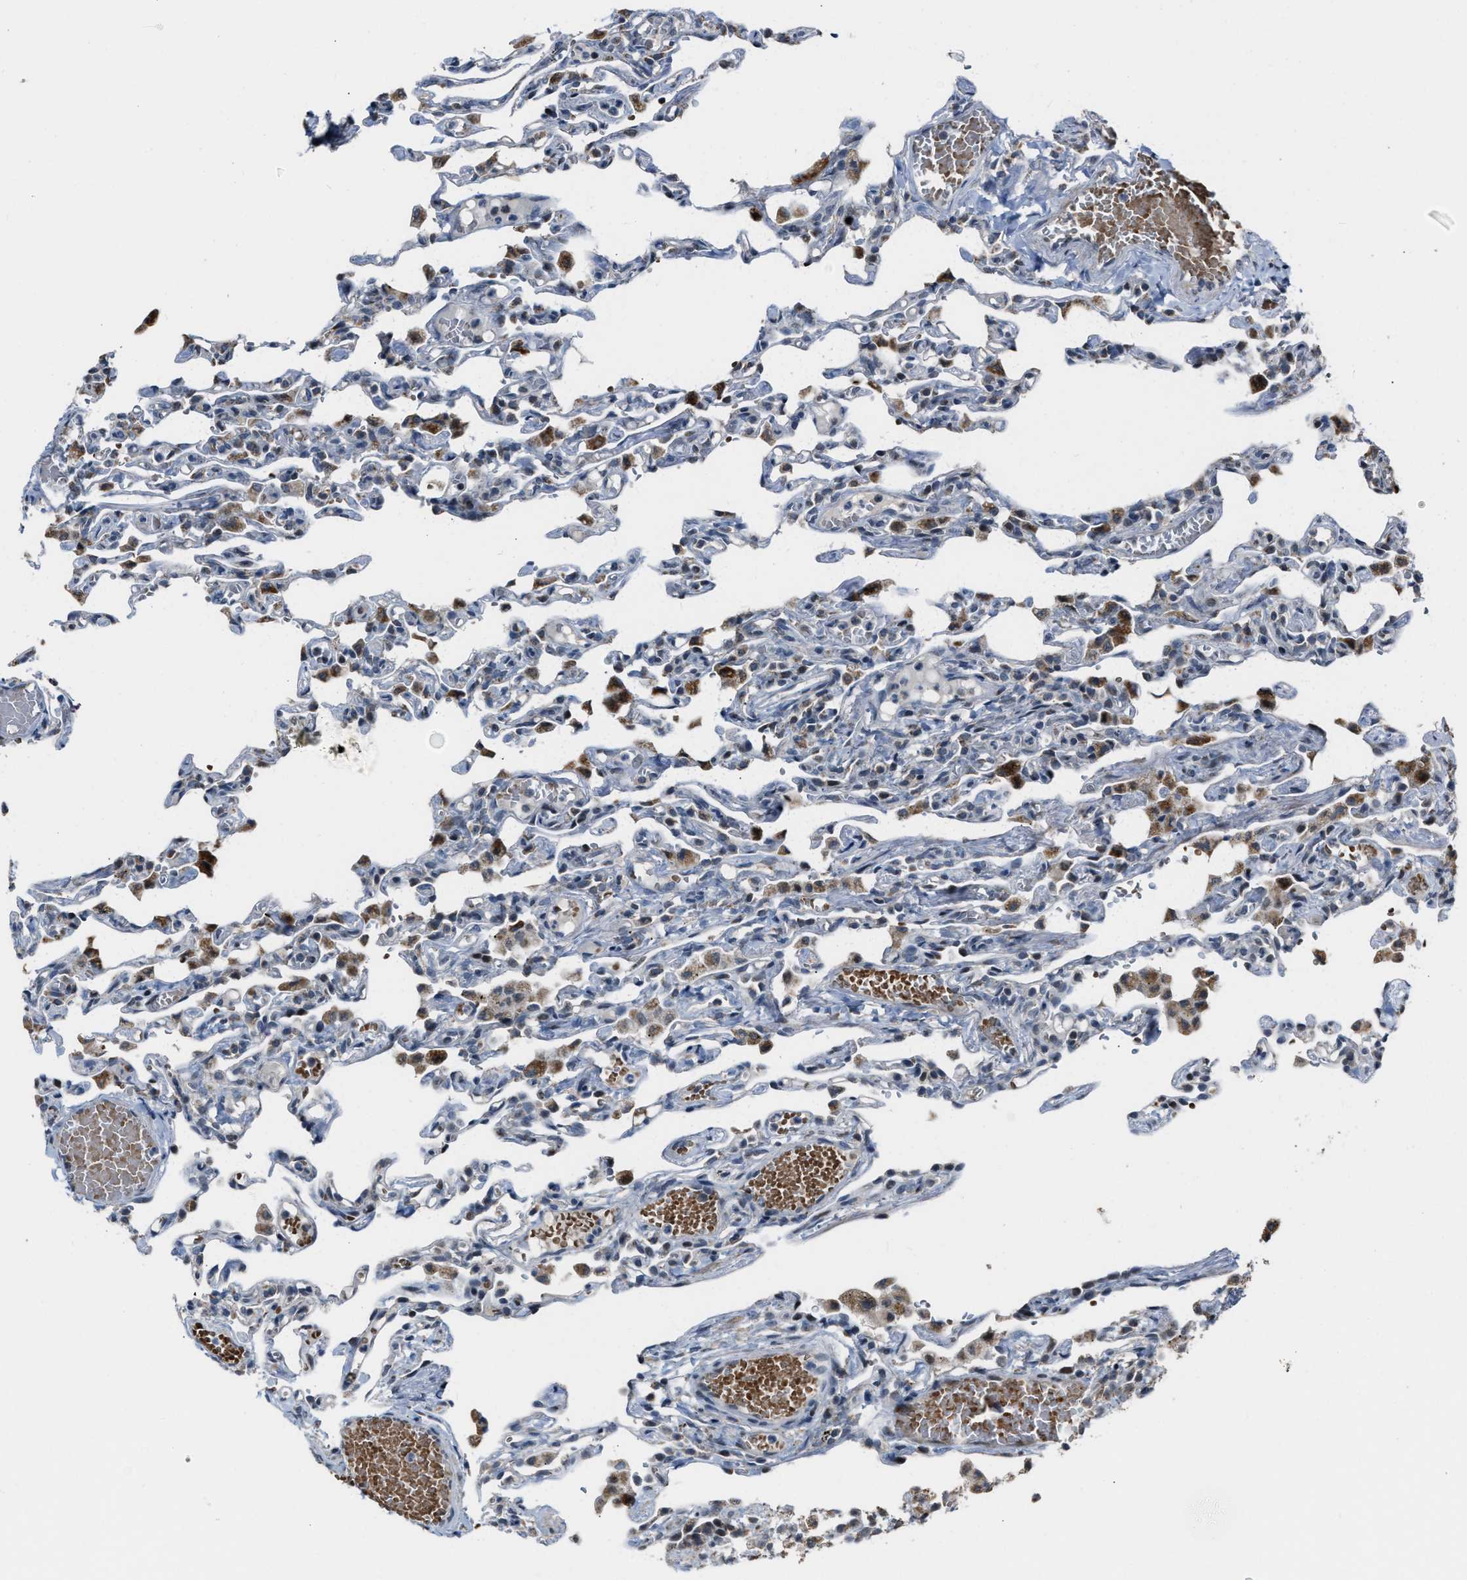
{"staining": {"intensity": "moderate", "quantity": "25%-75%", "location": "cytoplasmic/membranous"}, "tissue": "lung", "cell_type": "Alveolar cells", "image_type": "normal", "snomed": [{"axis": "morphology", "description": "Normal tissue, NOS"}, {"axis": "topography", "description": "Lung"}], "caption": "A brown stain shows moderate cytoplasmic/membranous expression of a protein in alveolar cells of normal human lung.", "gene": "CHN2", "patient": {"sex": "male", "age": 21}}